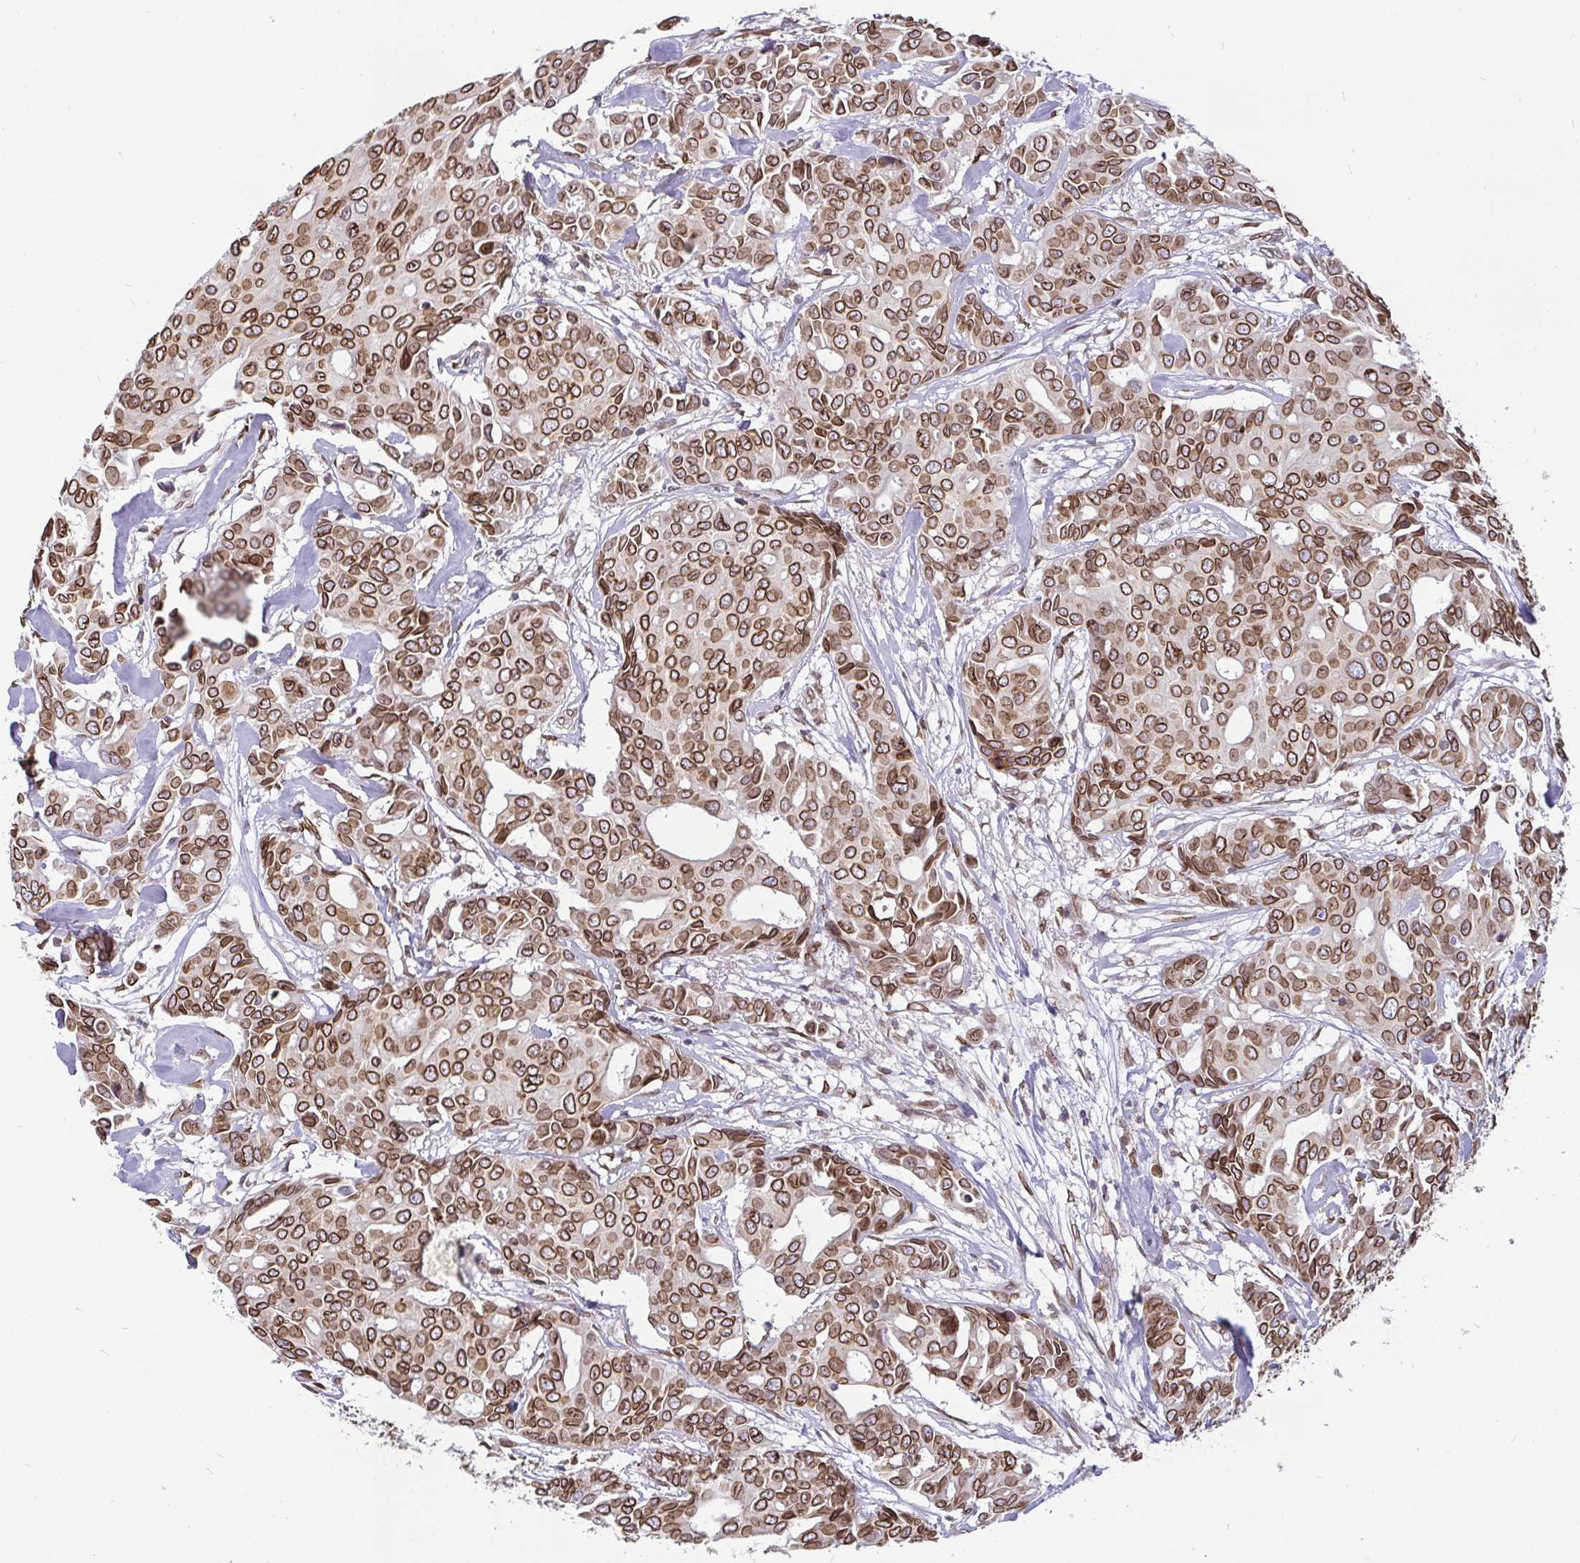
{"staining": {"intensity": "moderate", "quantity": ">75%", "location": "cytoplasmic/membranous,nuclear"}, "tissue": "breast cancer", "cell_type": "Tumor cells", "image_type": "cancer", "snomed": [{"axis": "morphology", "description": "Duct carcinoma"}, {"axis": "topography", "description": "Breast"}], "caption": "IHC image of human breast infiltrating ductal carcinoma stained for a protein (brown), which shows medium levels of moderate cytoplasmic/membranous and nuclear positivity in approximately >75% of tumor cells.", "gene": "EMD", "patient": {"sex": "female", "age": 54}}